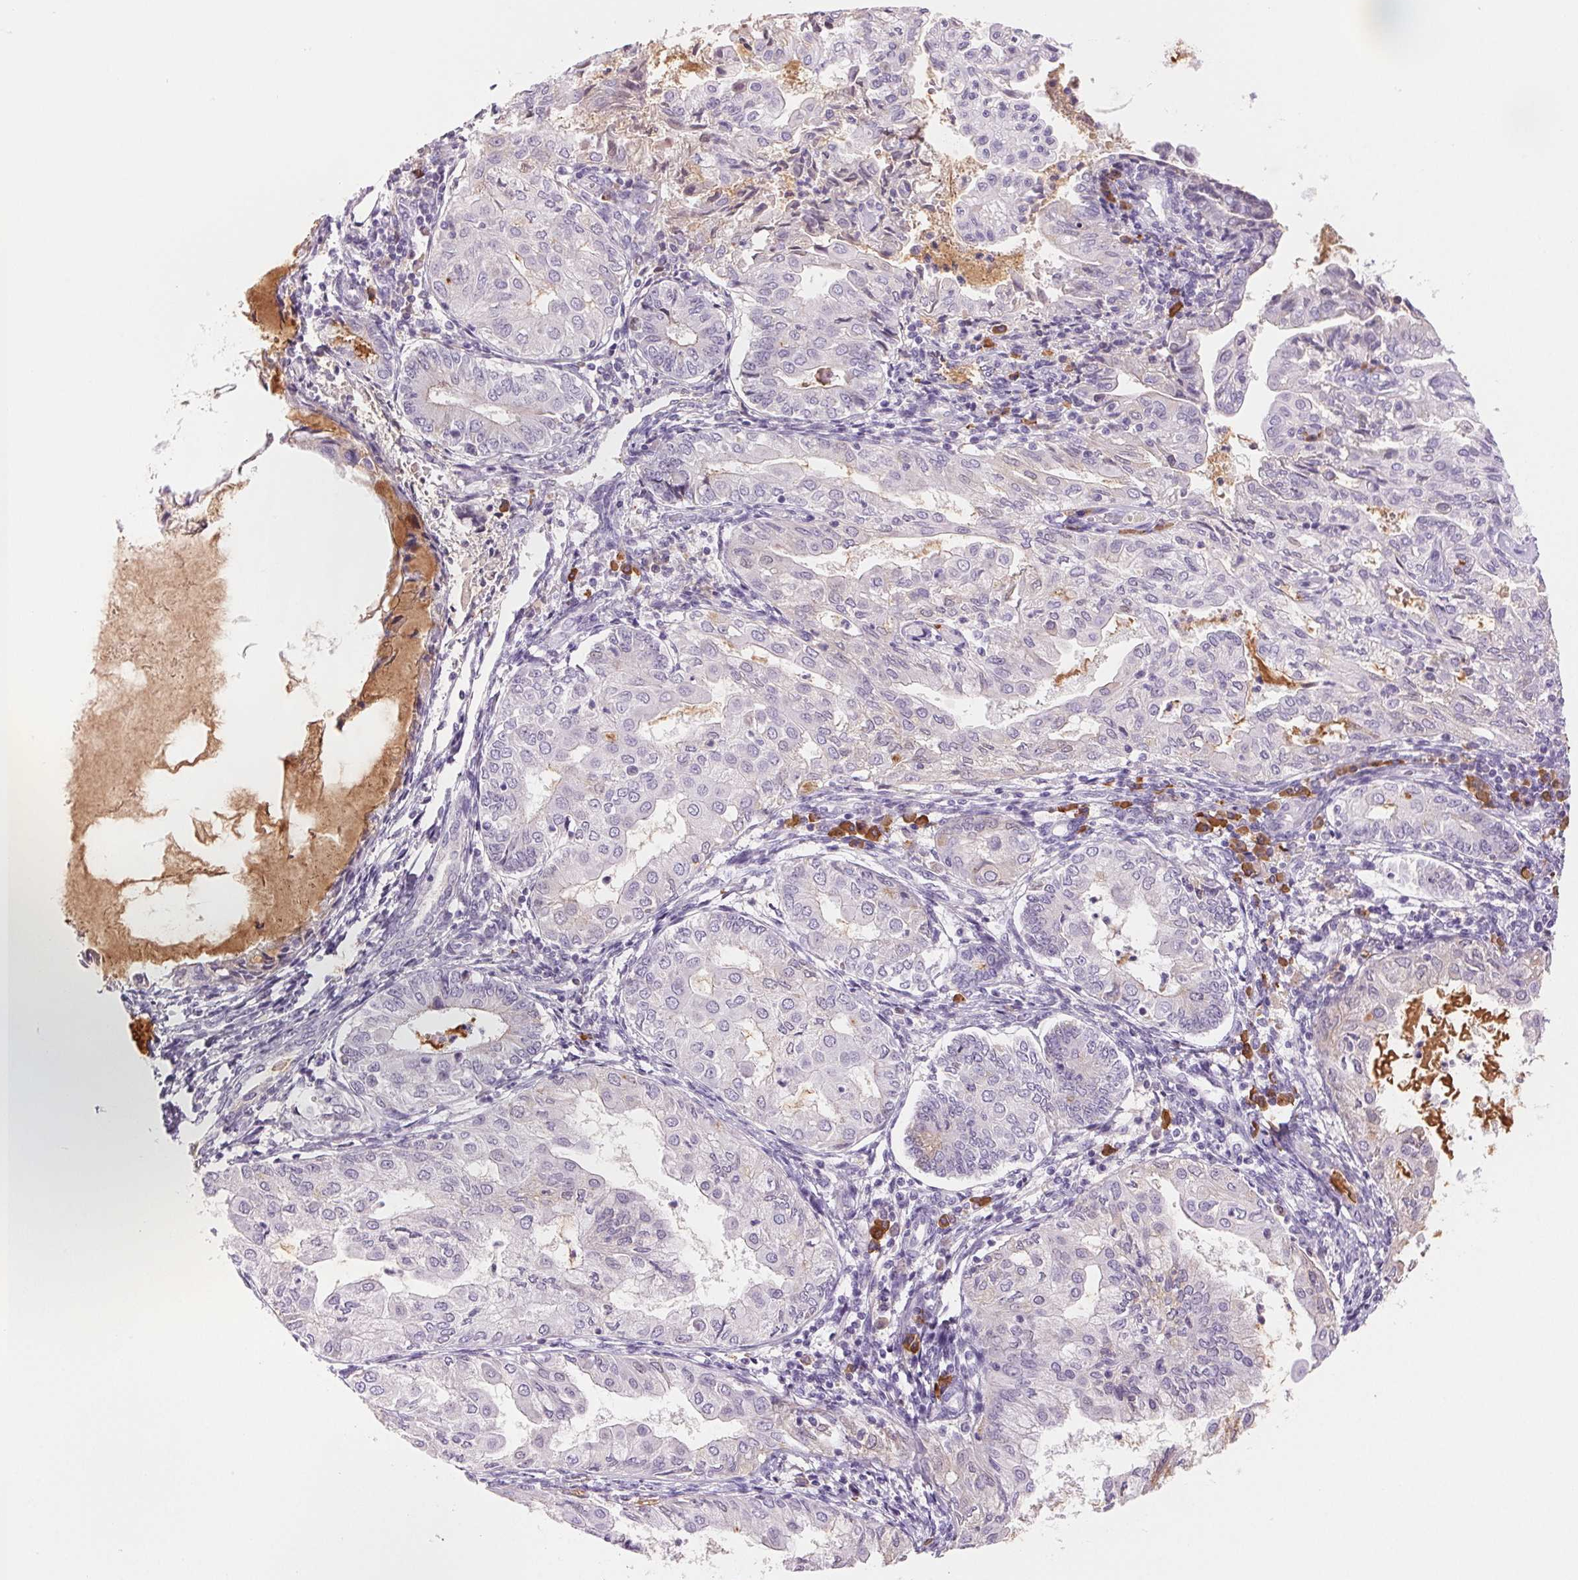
{"staining": {"intensity": "negative", "quantity": "none", "location": "none"}, "tissue": "endometrial cancer", "cell_type": "Tumor cells", "image_type": "cancer", "snomed": [{"axis": "morphology", "description": "Adenocarcinoma, NOS"}, {"axis": "topography", "description": "Endometrium"}], "caption": "Protein analysis of endometrial cancer exhibits no significant positivity in tumor cells.", "gene": "IFIT1B", "patient": {"sex": "female", "age": 68}}